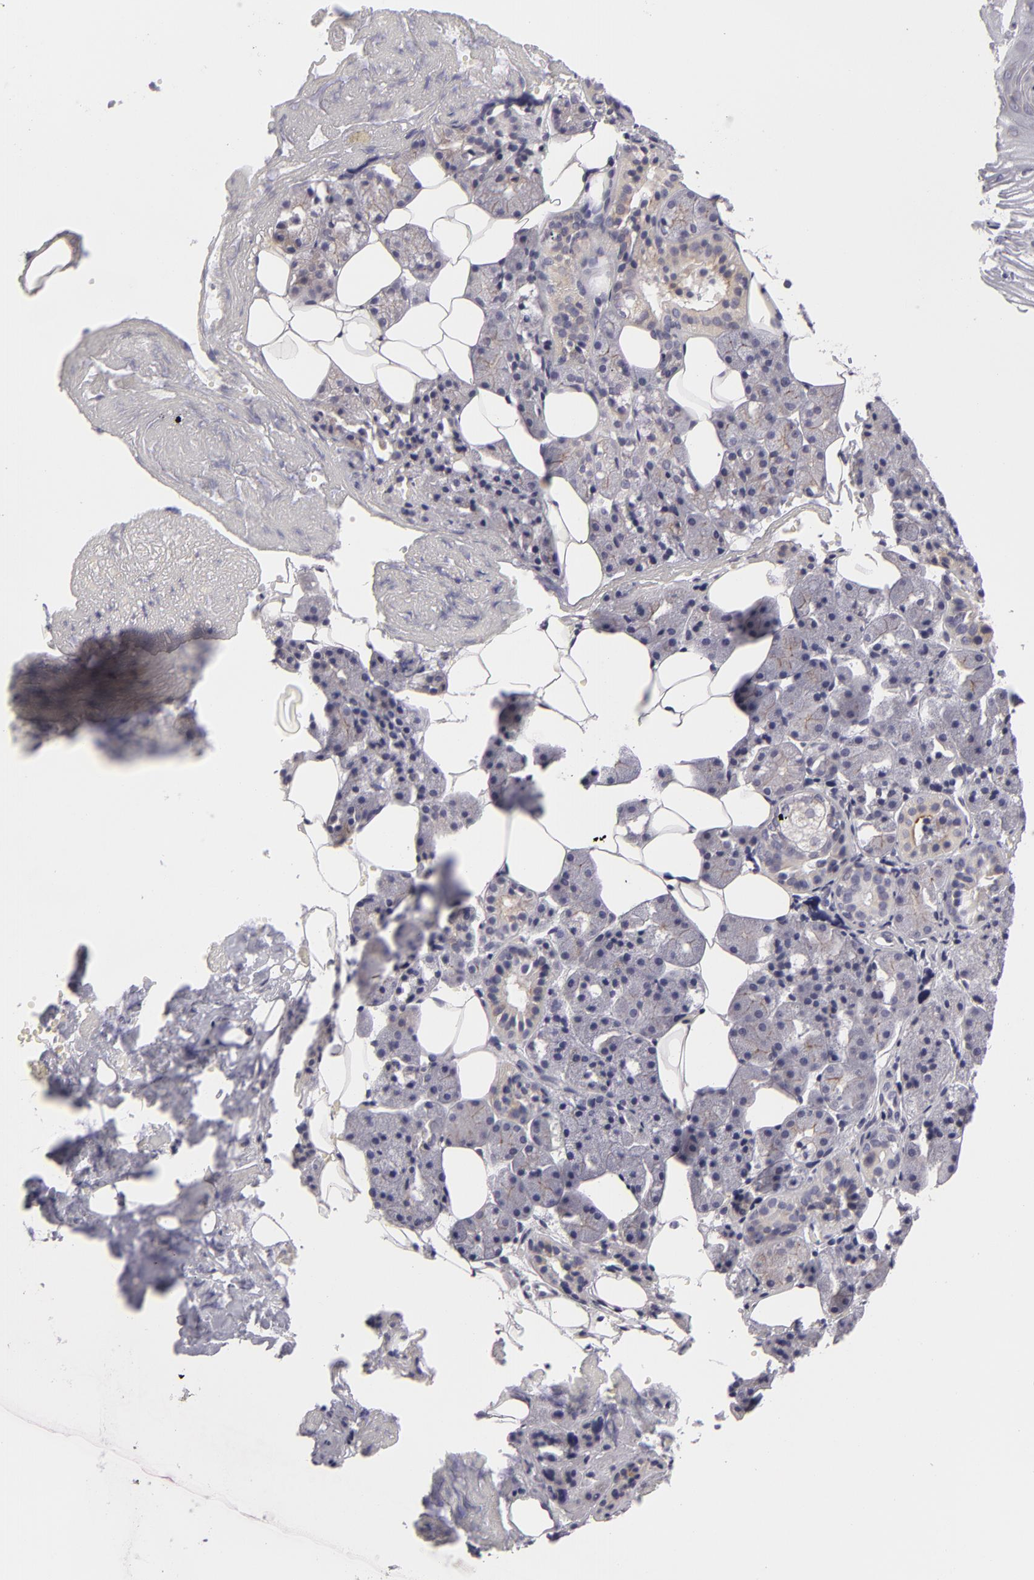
{"staining": {"intensity": "moderate", "quantity": "<25%", "location": "cytoplasmic/membranous"}, "tissue": "salivary gland", "cell_type": "Glandular cells", "image_type": "normal", "snomed": [{"axis": "morphology", "description": "Normal tissue, NOS"}, {"axis": "topography", "description": "Salivary gland"}], "caption": "Immunohistochemistry (IHC) micrograph of unremarkable salivary gland: human salivary gland stained using IHC reveals low levels of moderate protein expression localized specifically in the cytoplasmic/membranous of glandular cells, appearing as a cytoplasmic/membranous brown color.", "gene": "ATP2B3", "patient": {"sex": "female", "age": 55}}